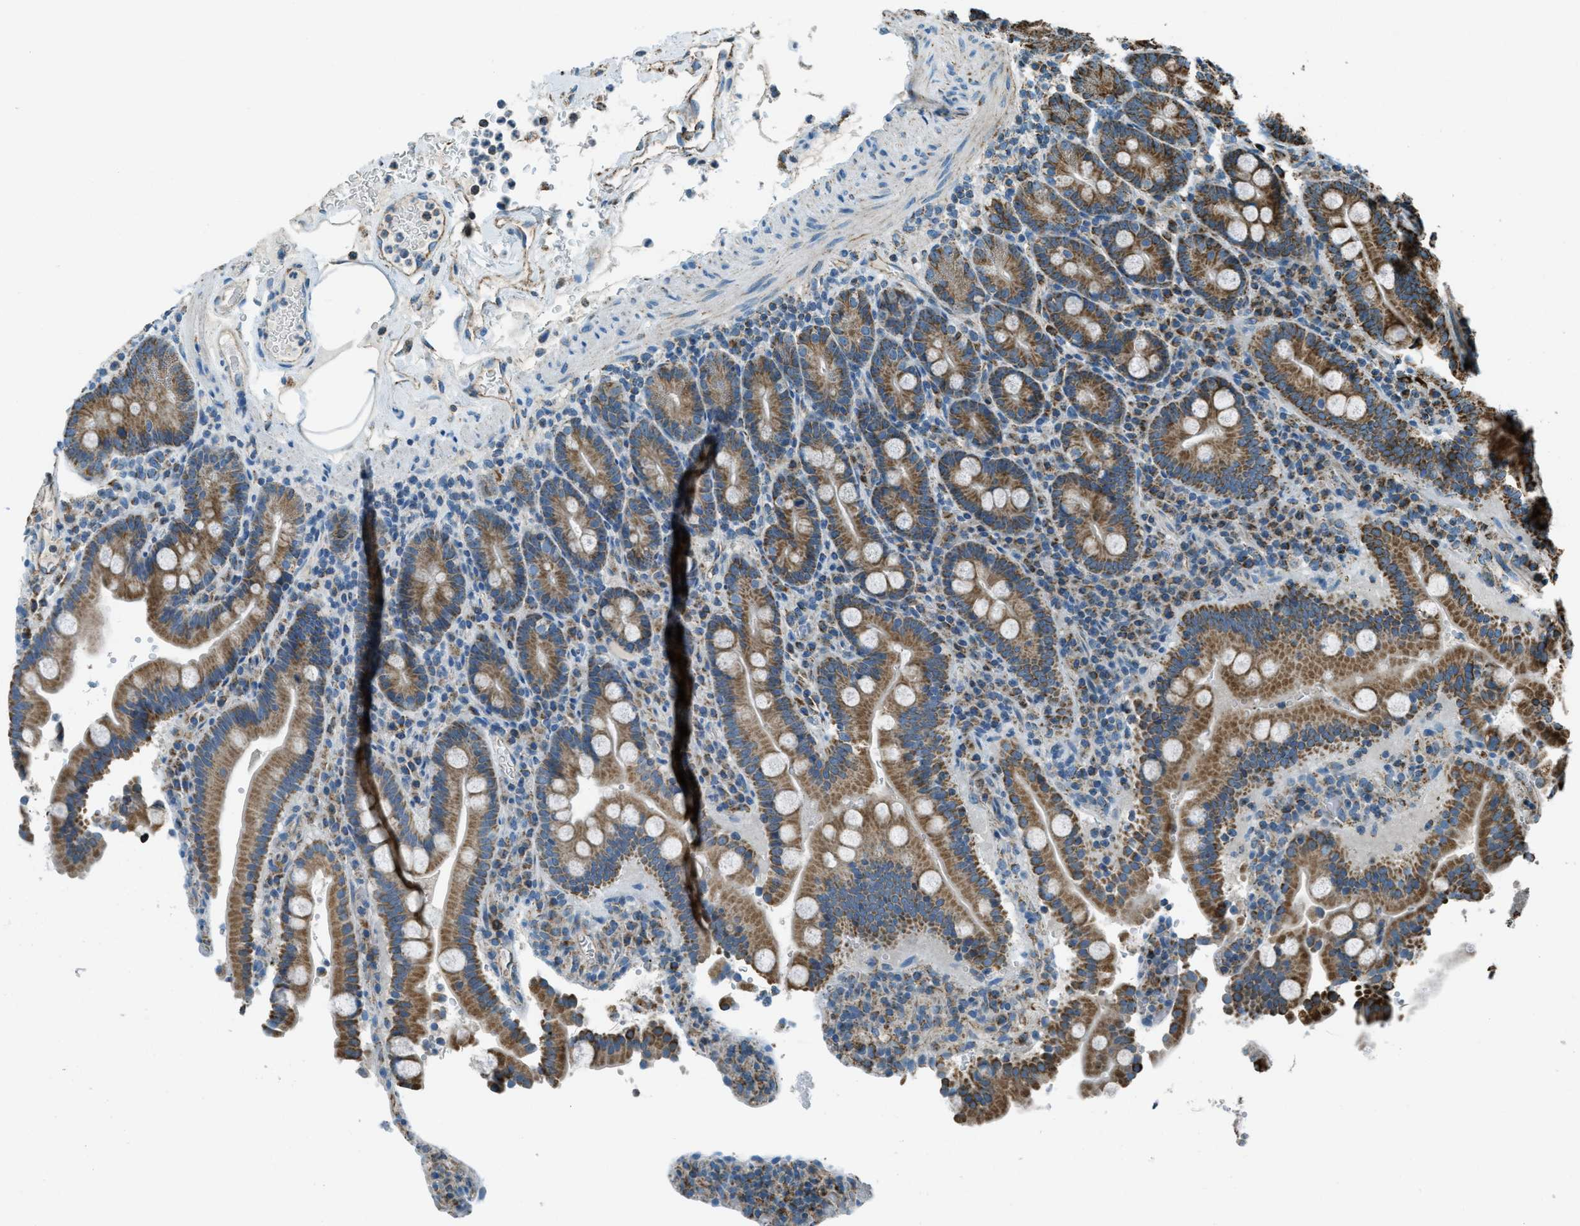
{"staining": {"intensity": "strong", "quantity": ">75%", "location": "cytoplasmic/membranous"}, "tissue": "duodenum", "cell_type": "Glandular cells", "image_type": "normal", "snomed": [{"axis": "morphology", "description": "Normal tissue, NOS"}, {"axis": "topography", "description": "Small intestine, NOS"}], "caption": "IHC (DAB) staining of normal duodenum displays strong cytoplasmic/membranous protein staining in about >75% of glandular cells. Using DAB (3,3'-diaminobenzidine) (brown) and hematoxylin (blue) stains, captured at high magnification using brightfield microscopy.", "gene": "CHST15", "patient": {"sex": "female", "age": 71}}